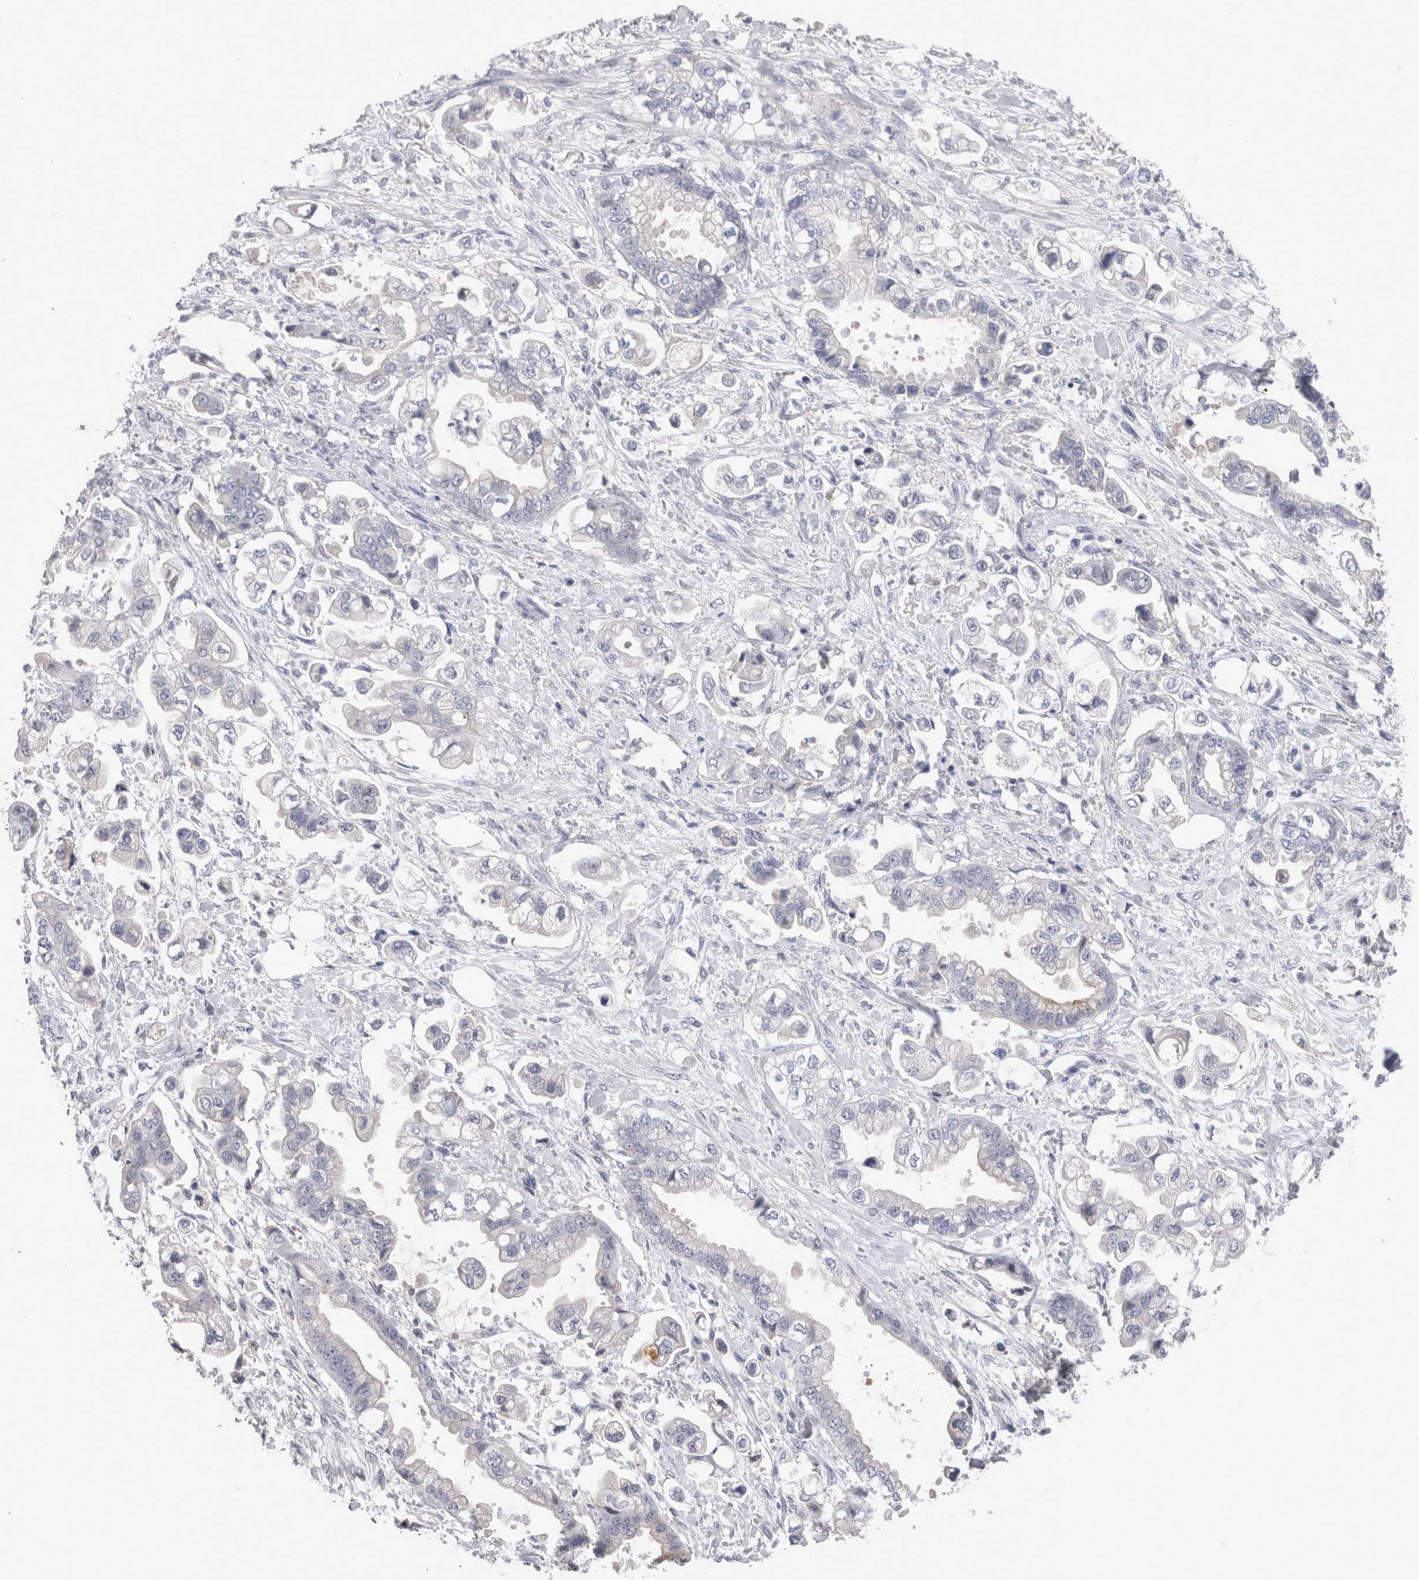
{"staining": {"intensity": "negative", "quantity": "none", "location": "none"}, "tissue": "stomach cancer", "cell_type": "Tumor cells", "image_type": "cancer", "snomed": [{"axis": "morphology", "description": "Adenocarcinoma, NOS"}, {"axis": "topography", "description": "Stomach"}], "caption": "The immunohistochemistry (IHC) image has no significant positivity in tumor cells of adenocarcinoma (stomach) tissue.", "gene": "REG1A", "patient": {"sex": "male", "age": 62}}